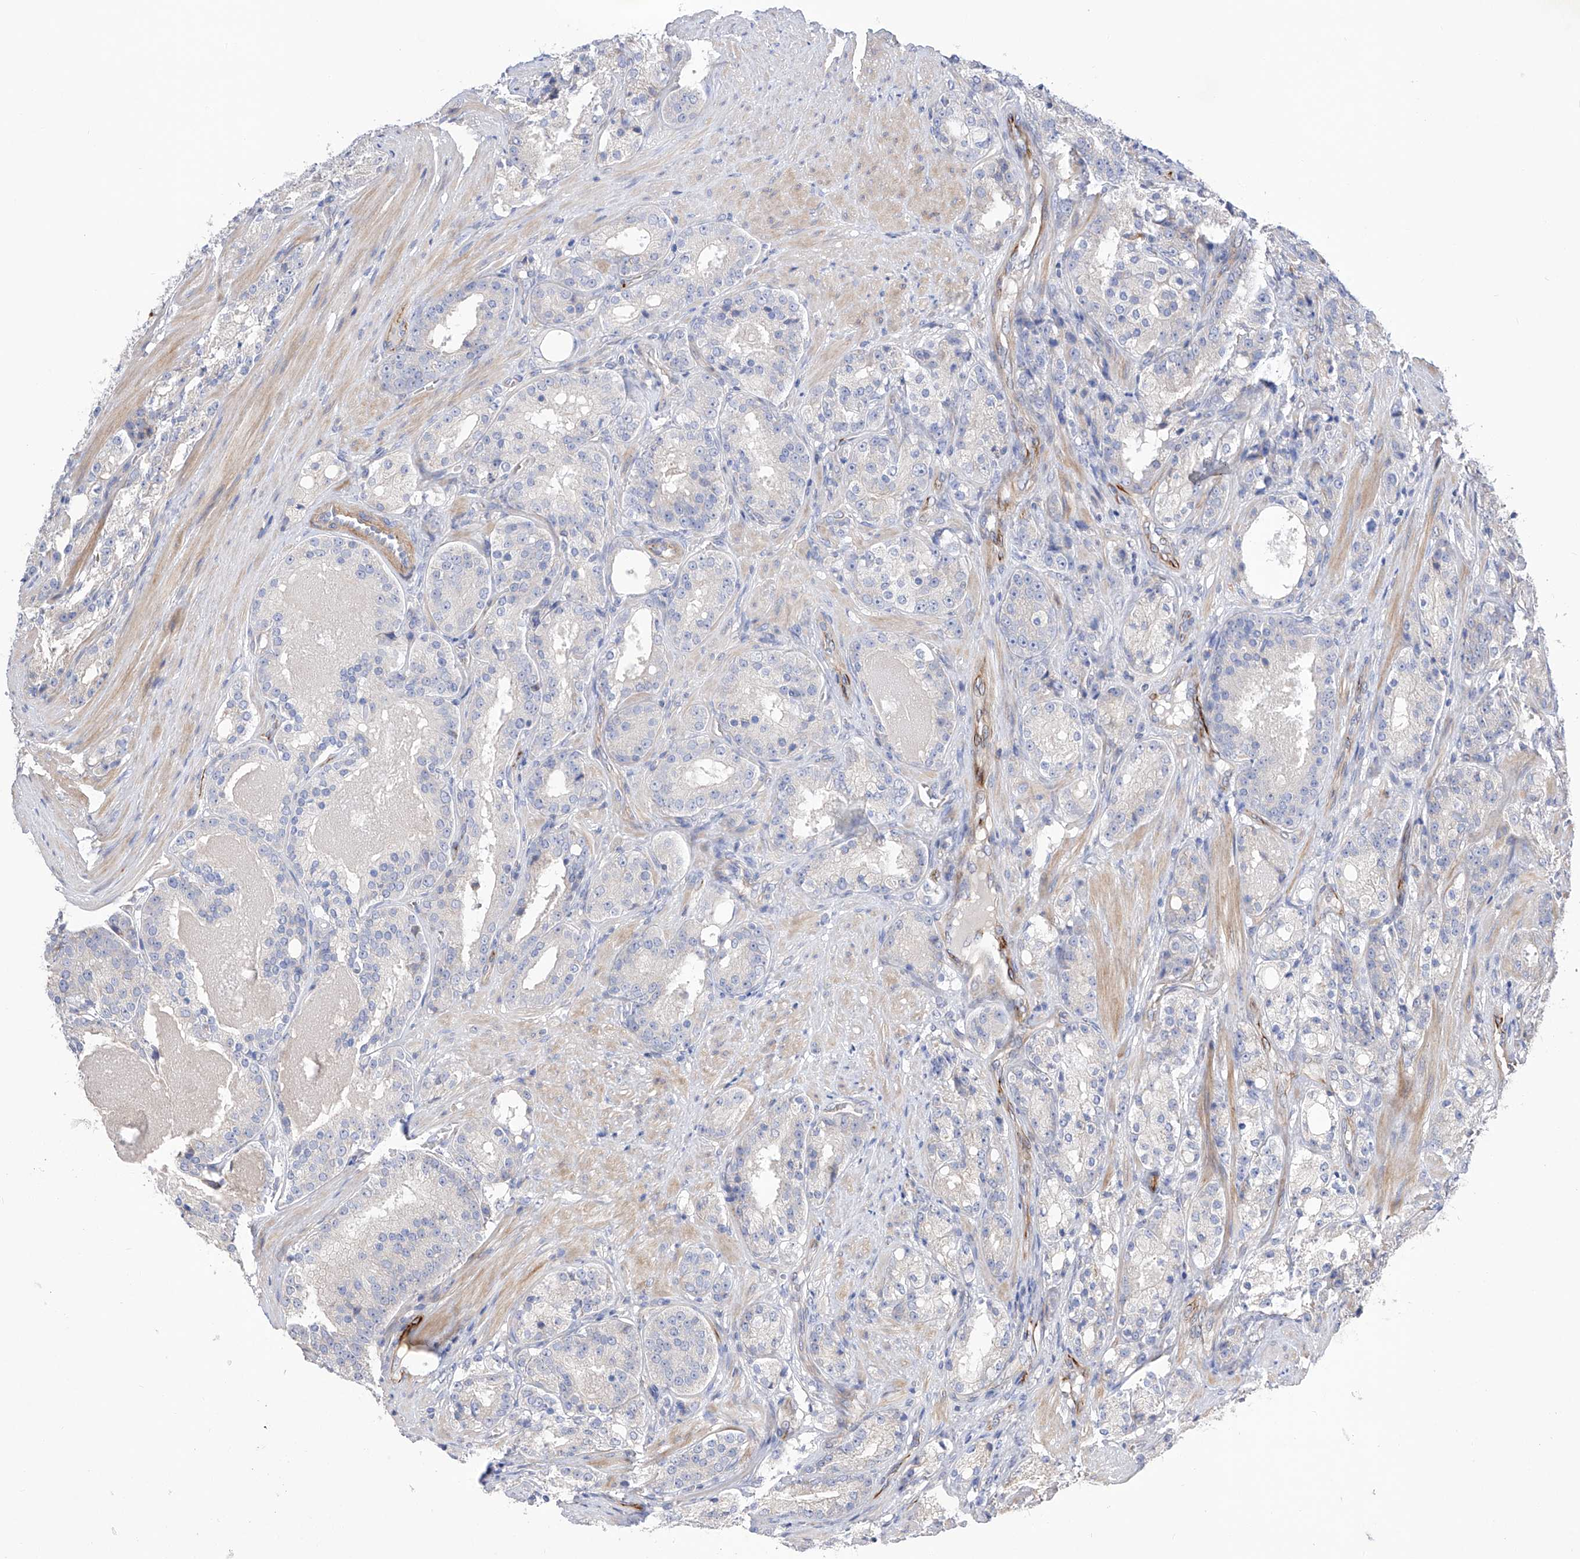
{"staining": {"intensity": "negative", "quantity": "none", "location": "none"}, "tissue": "prostate cancer", "cell_type": "Tumor cells", "image_type": "cancer", "snomed": [{"axis": "morphology", "description": "Adenocarcinoma, High grade"}, {"axis": "topography", "description": "Prostate"}], "caption": "Tumor cells are negative for brown protein staining in prostate cancer.", "gene": "NFATC4", "patient": {"sex": "male", "age": 60}}